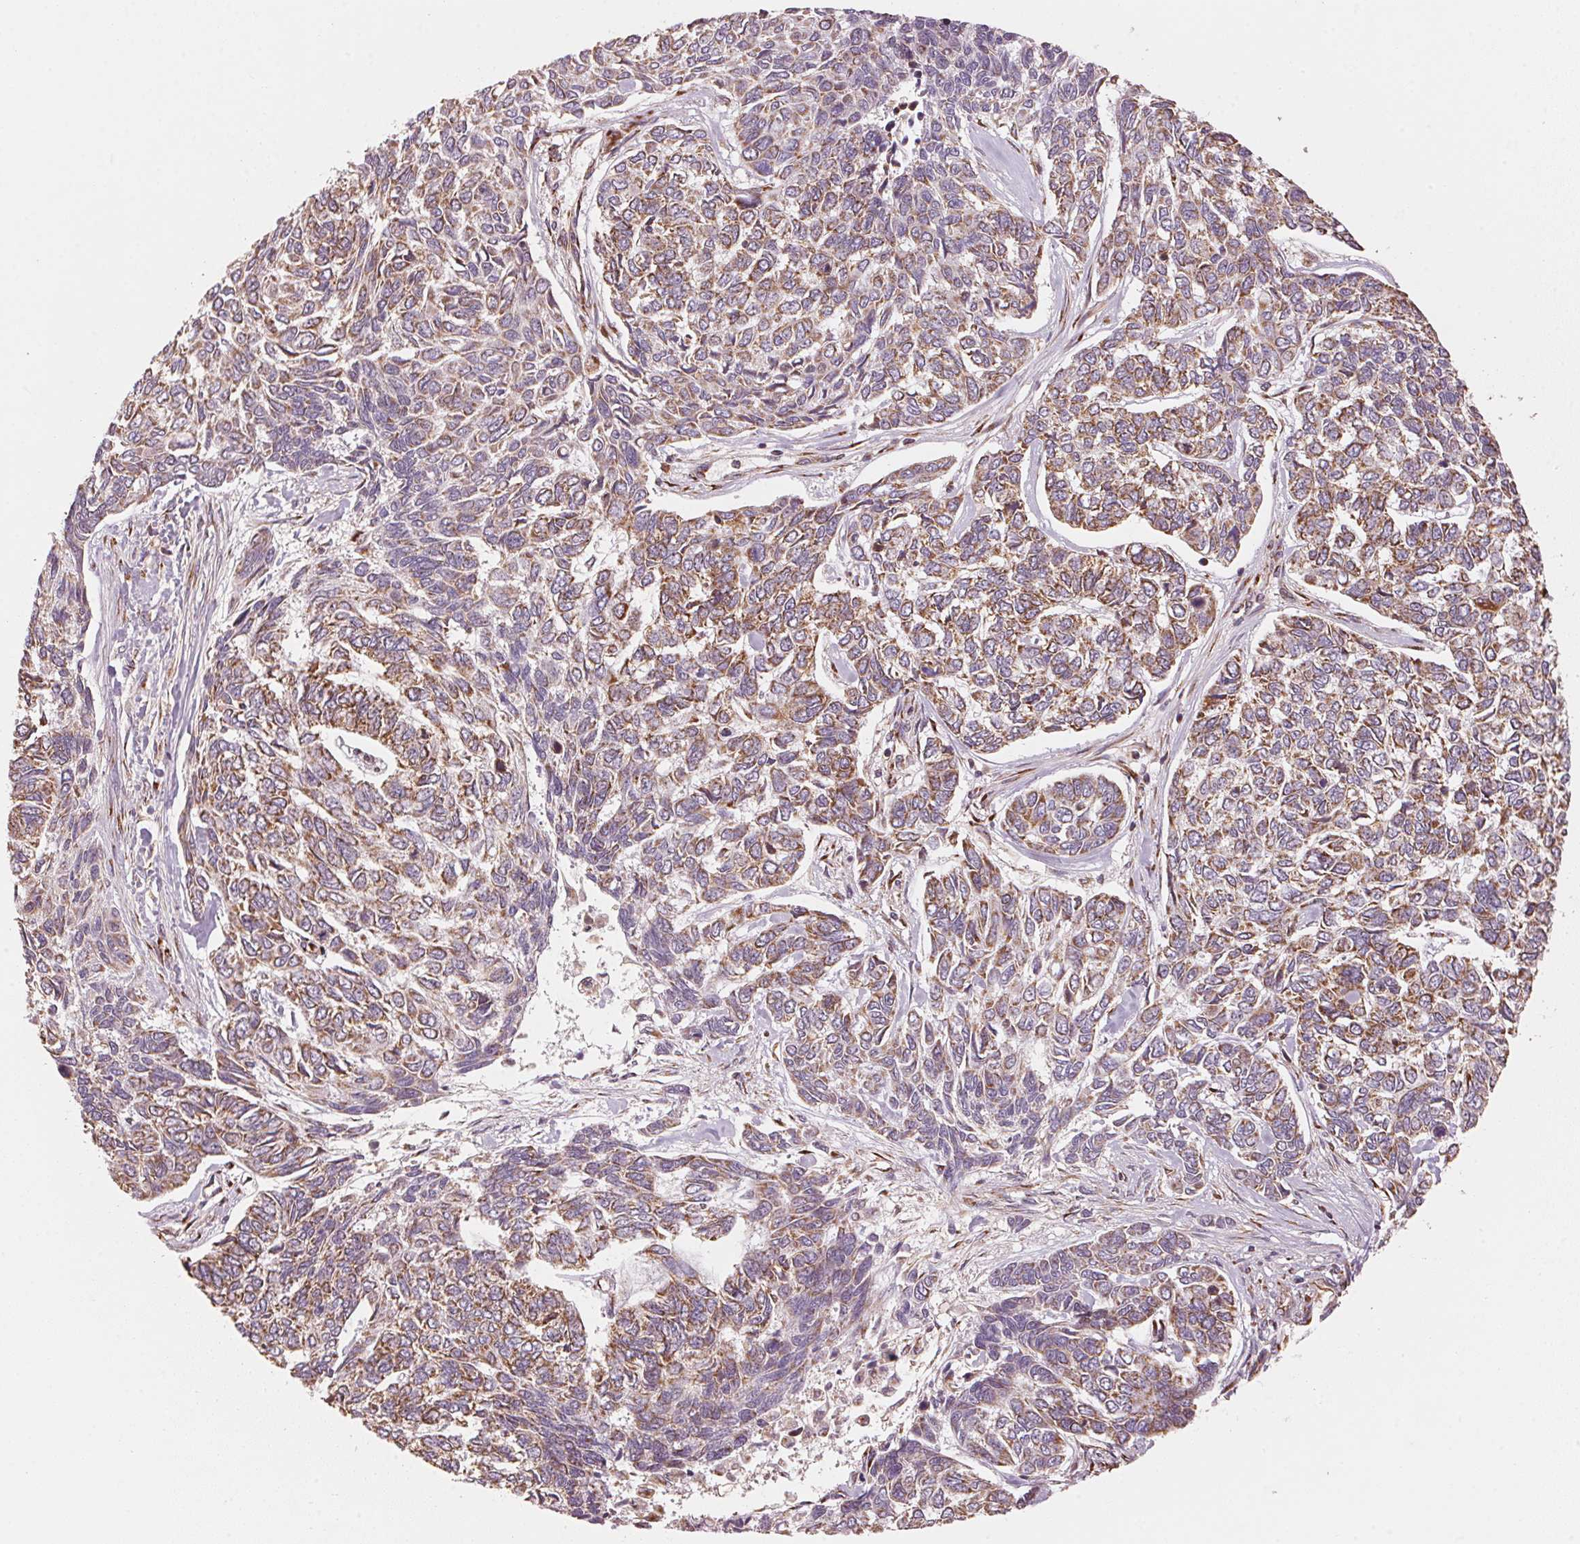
{"staining": {"intensity": "moderate", "quantity": ">75%", "location": "cytoplasmic/membranous"}, "tissue": "skin cancer", "cell_type": "Tumor cells", "image_type": "cancer", "snomed": [{"axis": "morphology", "description": "Basal cell carcinoma"}, {"axis": "topography", "description": "Skin"}], "caption": "The photomicrograph reveals staining of skin basal cell carcinoma, revealing moderate cytoplasmic/membranous protein staining (brown color) within tumor cells.", "gene": "TOMM70", "patient": {"sex": "female", "age": 65}}